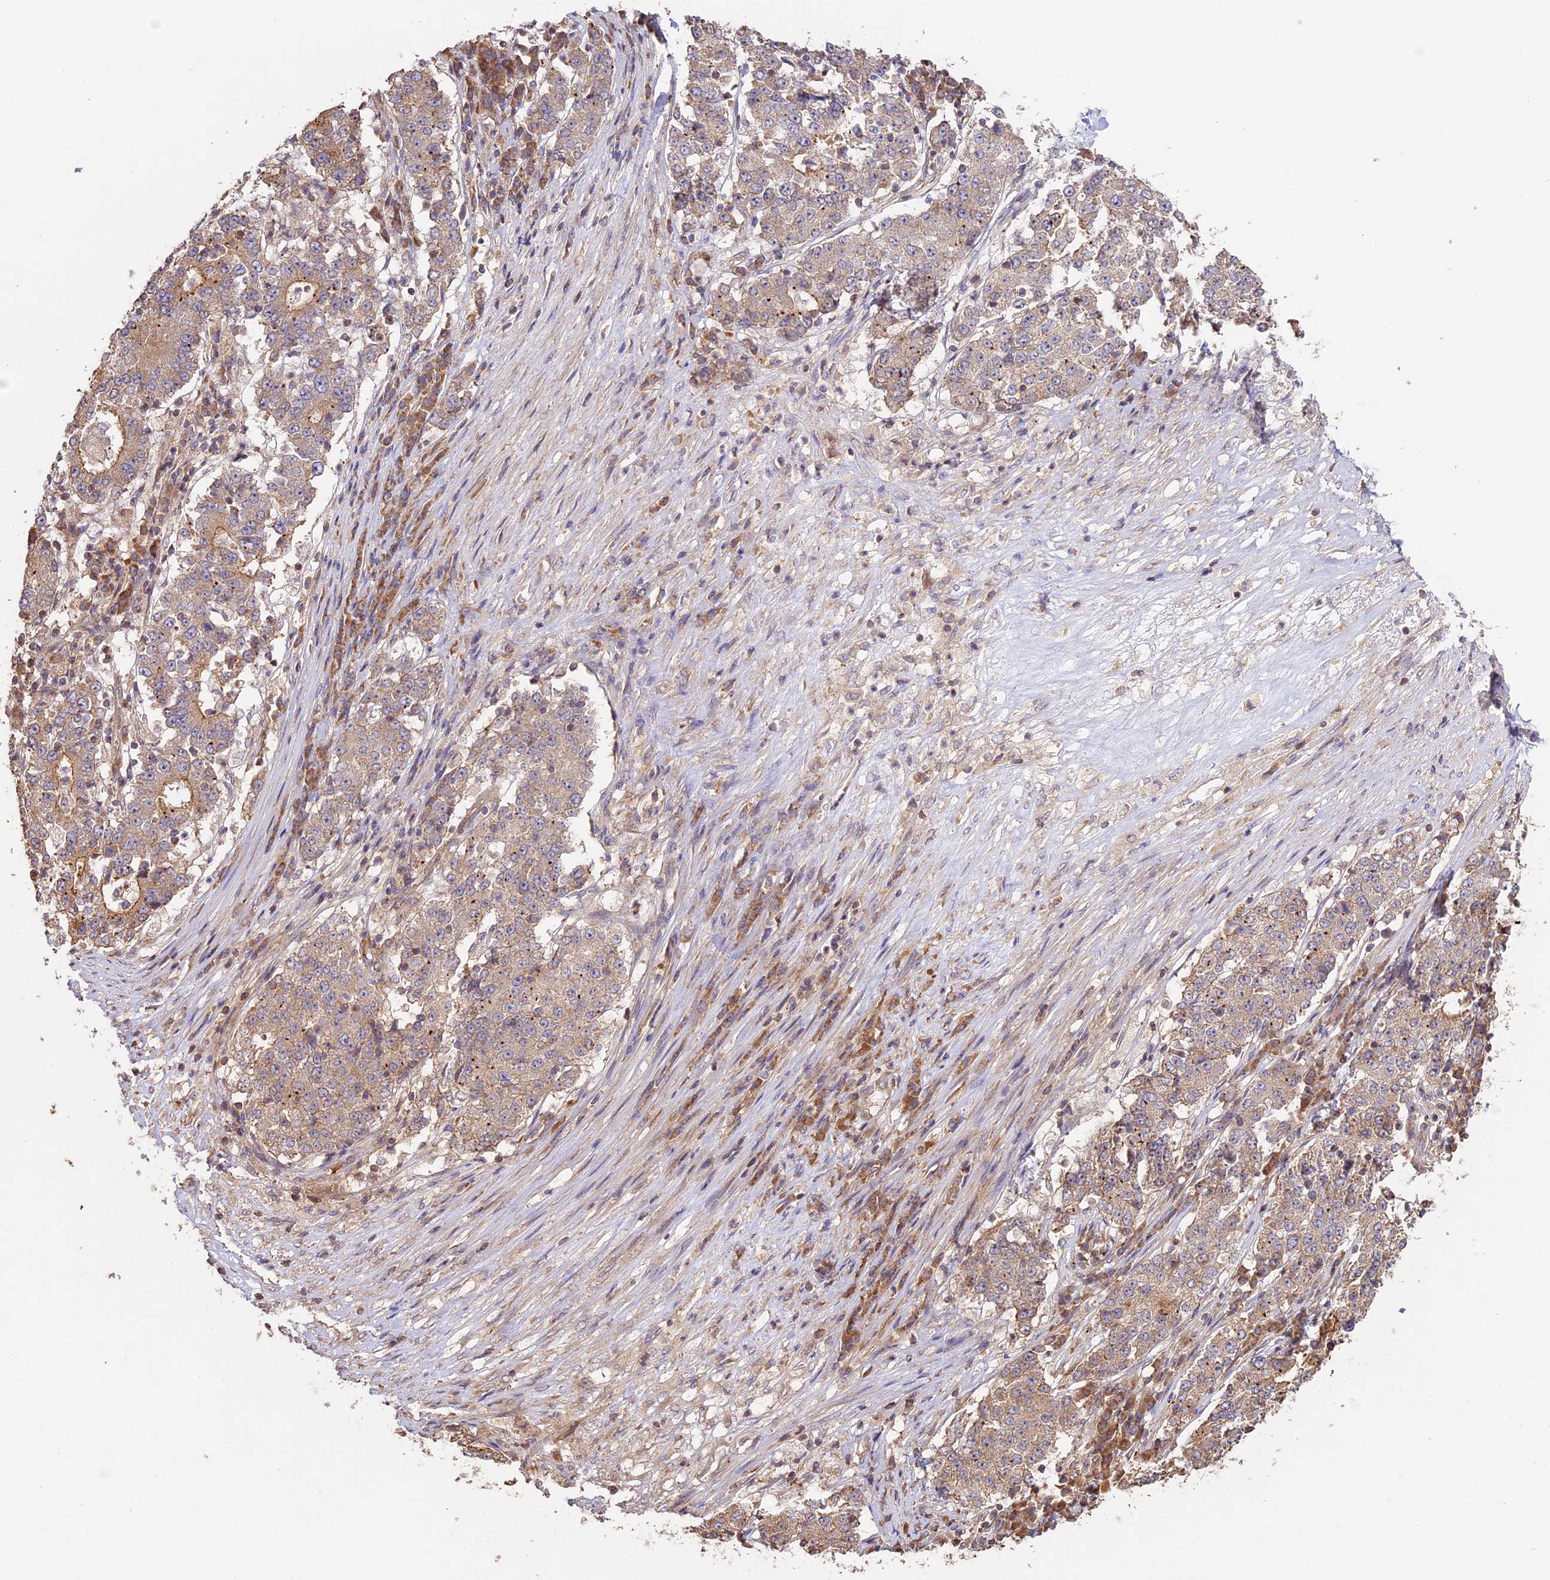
{"staining": {"intensity": "weak", "quantity": "<25%", "location": "cytoplasmic/membranous"}, "tissue": "stomach cancer", "cell_type": "Tumor cells", "image_type": "cancer", "snomed": [{"axis": "morphology", "description": "Adenocarcinoma, NOS"}, {"axis": "topography", "description": "Stomach"}], "caption": "Adenocarcinoma (stomach) was stained to show a protein in brown. There is no significant positivity in tumor cells.", "gene": "BCAS4", "patient": {"sex": "male", "age": 59}}